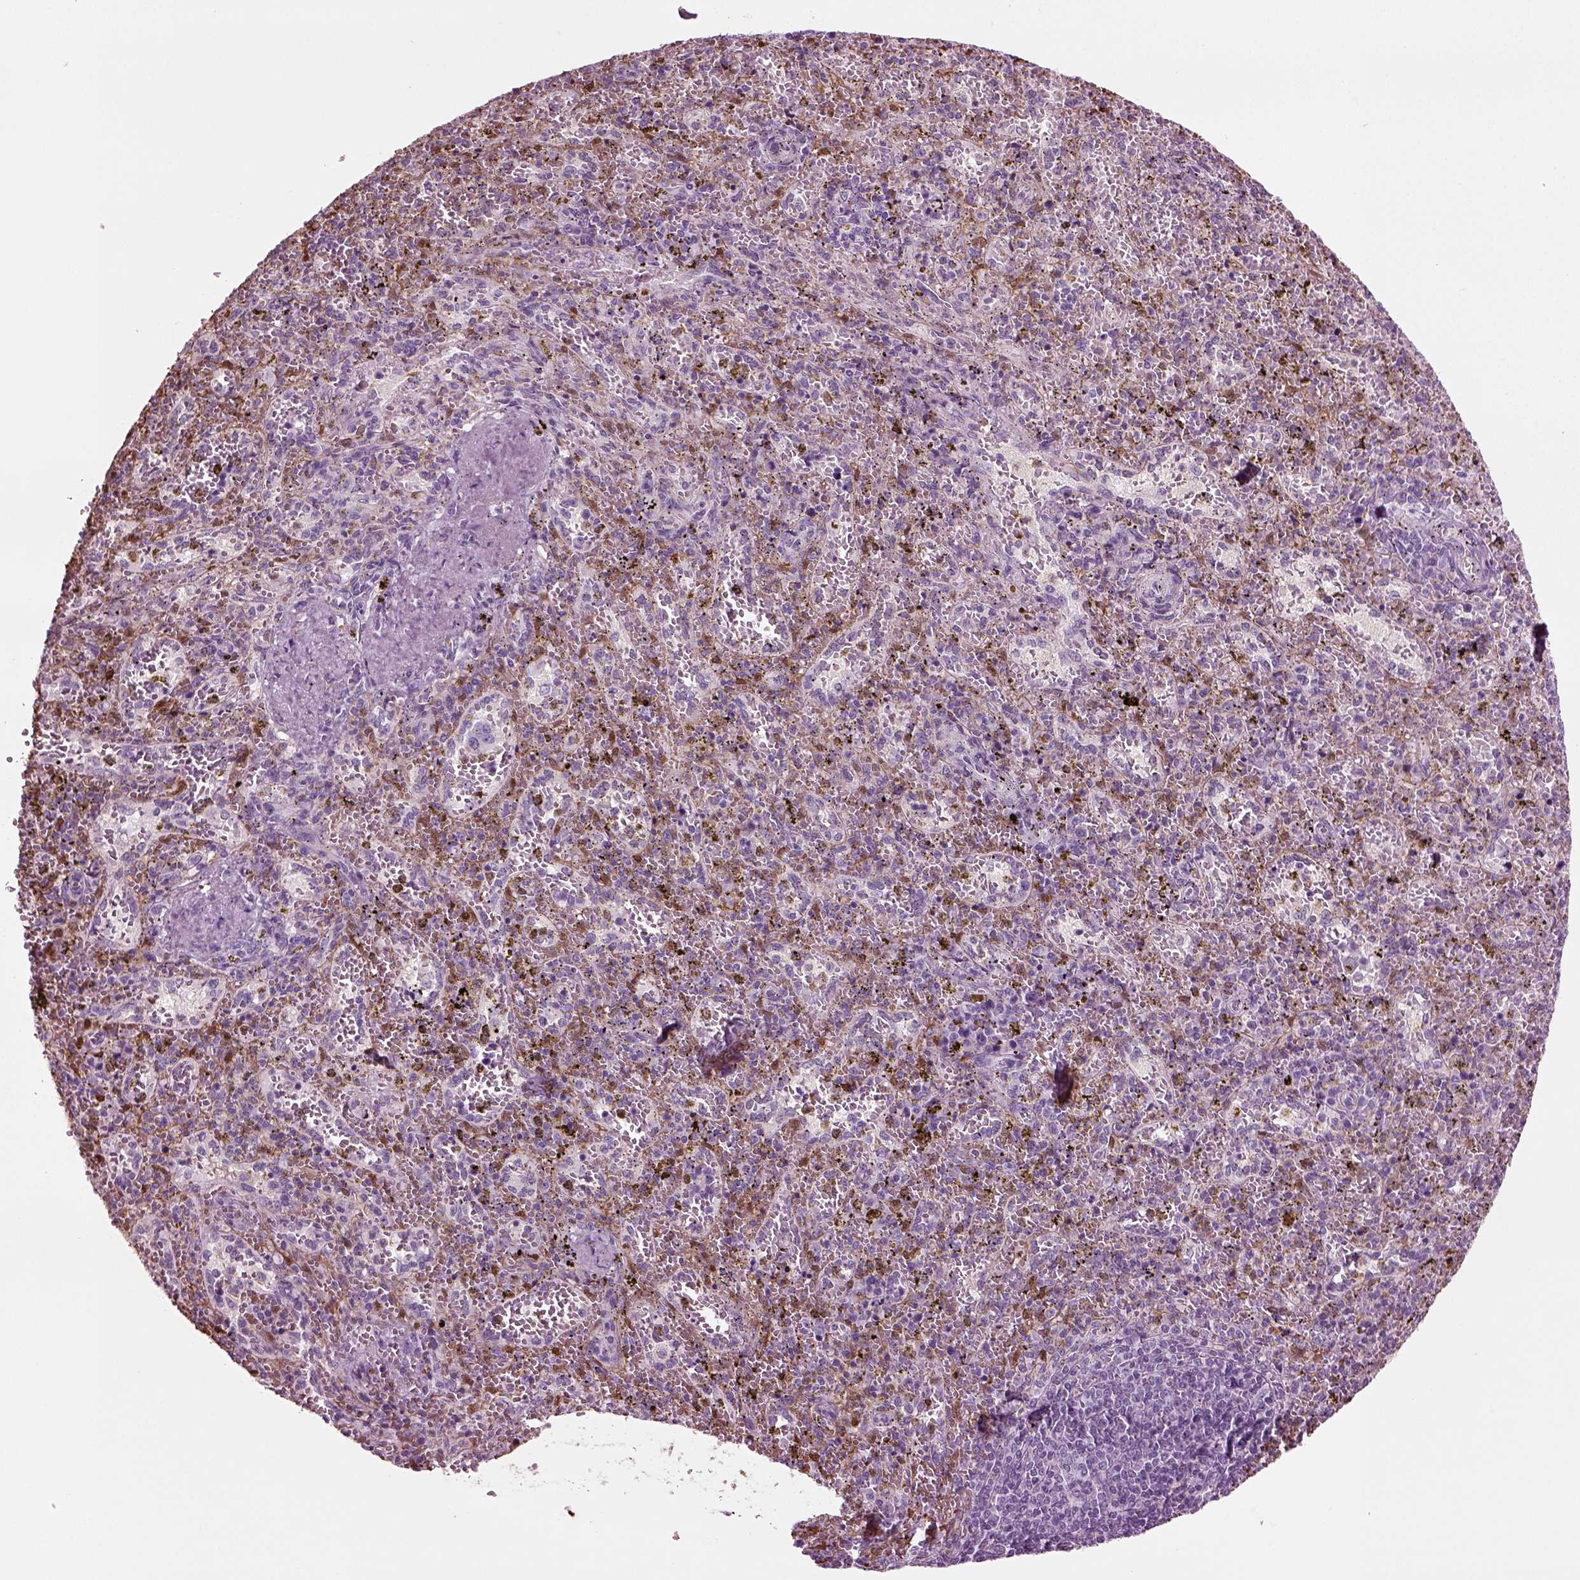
{"staining": {"intensity": "negative", "quantity": "none", "location": "none"}, "tissue": "spleen", "cell_type": "Cells in red pulp", "image_type": "normal", "snomed": [{"axis": "morphology", "description": "Normal tissue, NOS"}, {"axis": "topography", "description": "Spleen"}], "caption": "A photomicrograph of spleen stained for a protein shows no brown staining in cells in red pulp.", "gene": "CRABP1", "patient": {"sex": "female", "age": 50}}